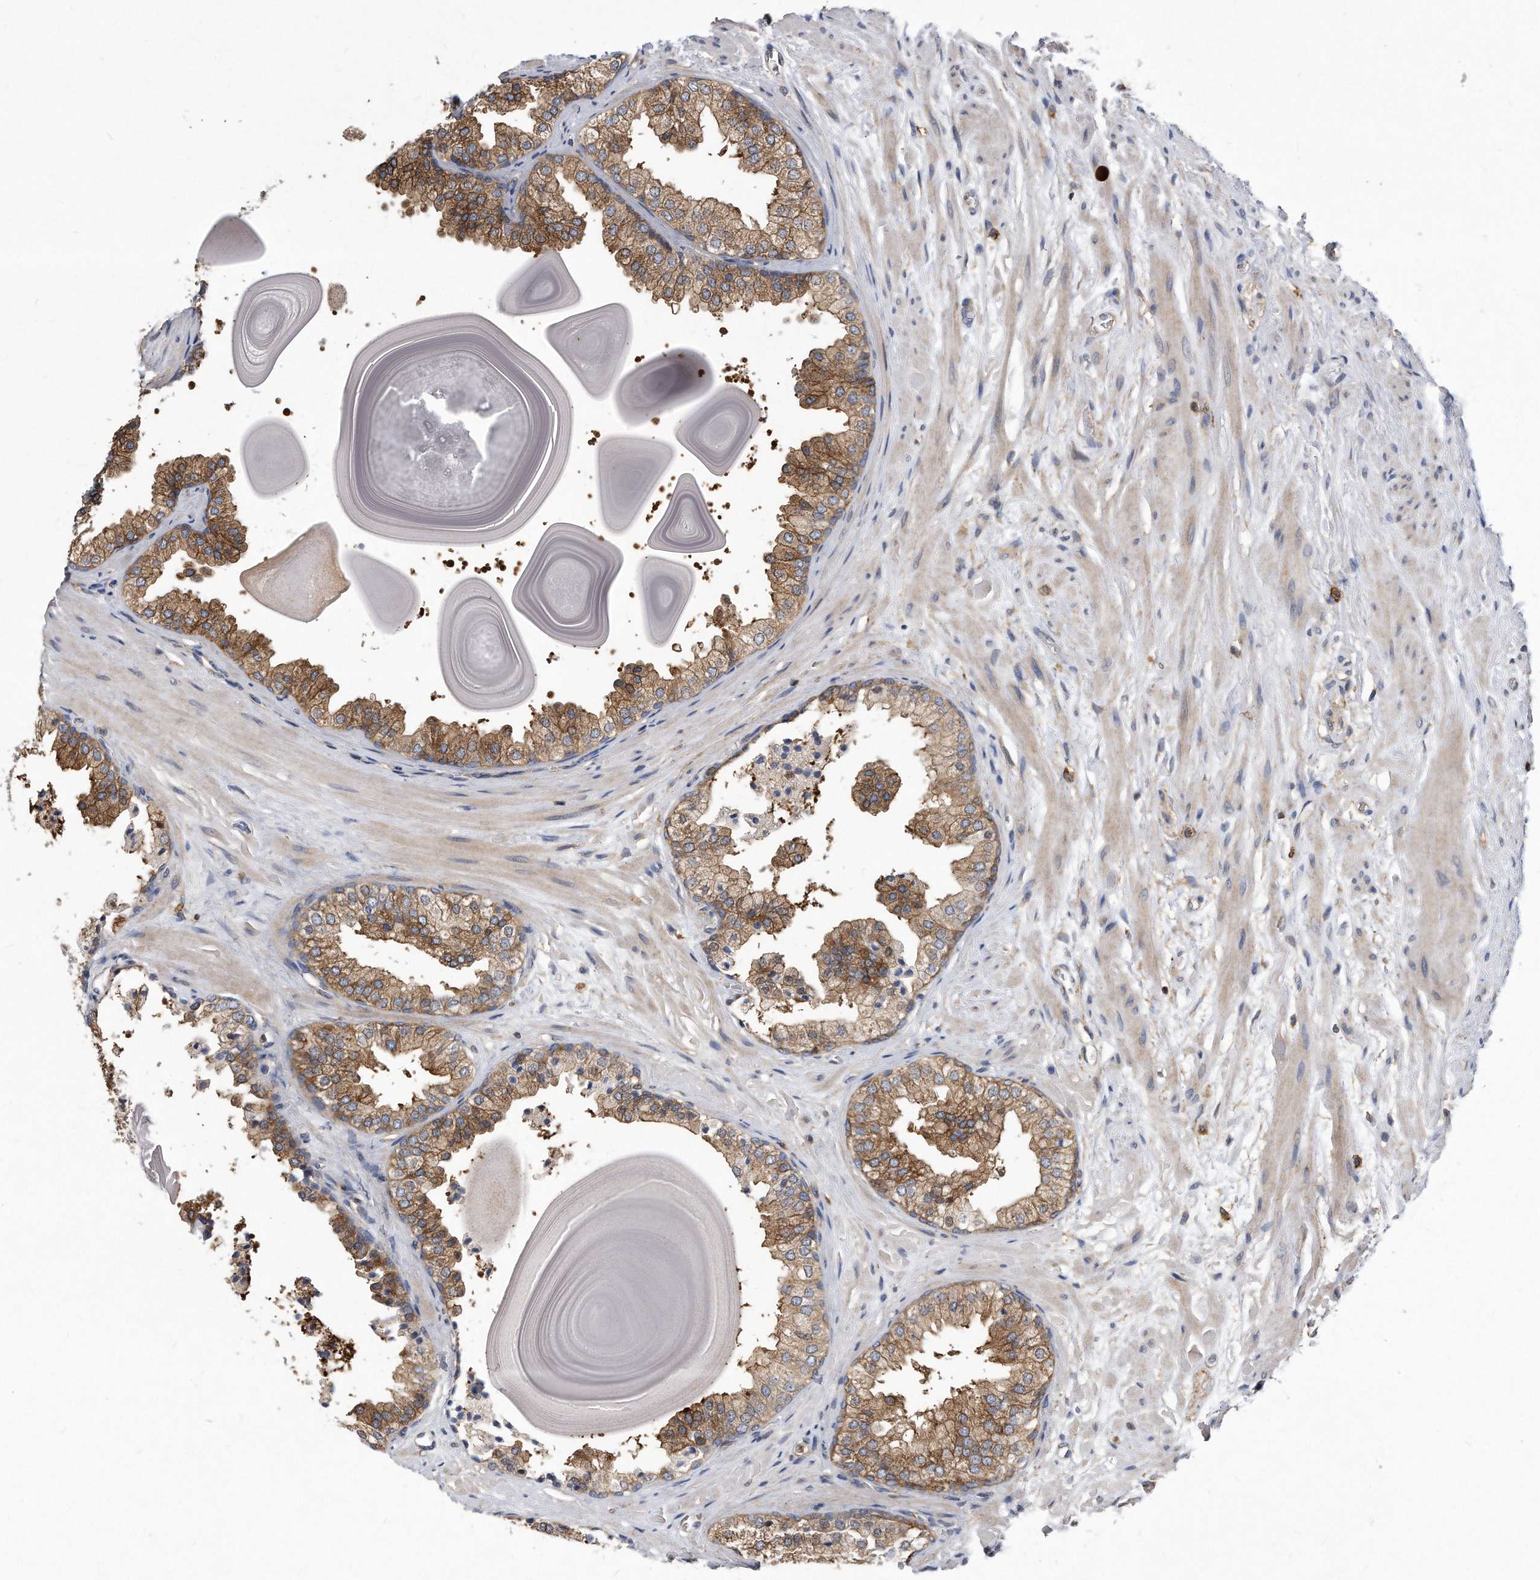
{"staining": {"intensity": "moderate", "quantity": ">75%", "location": "cytoplasmic/membranous"}, "tissue": "prostate", "cell_type": "Glandular cells", "image_type": "normal", "snomed": [{"axis": "morphology", "description": "Normal tissue, NOS"}, {"axis": "topography", "description": "Prostate"}], "caption": "Moderate cytoplasmic/membranous protein staining is appreciated in about >75% of glandular cells in prostate.", "gene": "ATG5", "patient": {"sex": "male", "age": 48}}